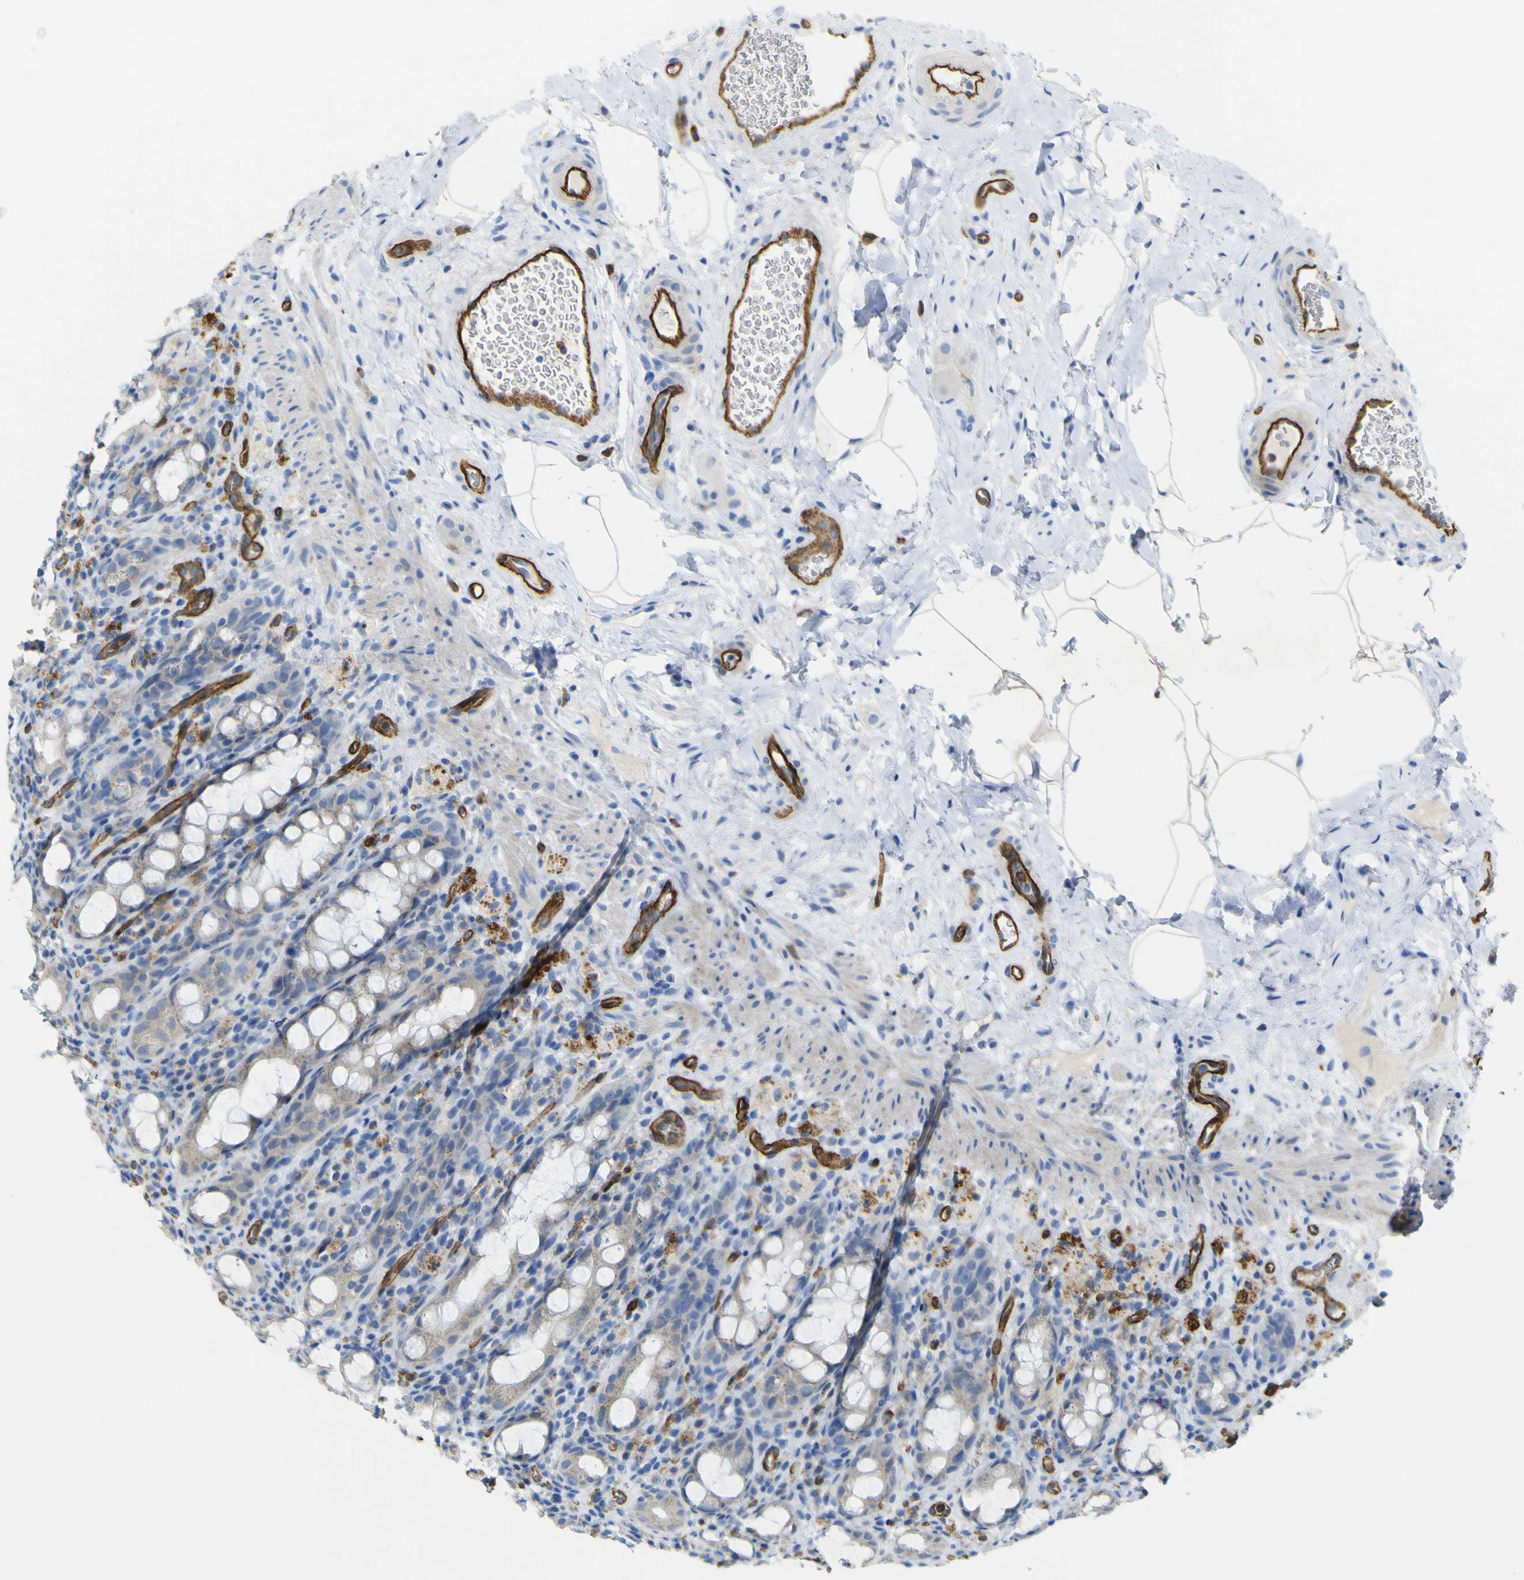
{"staining": {"intensity": "negative", "quantity": "none", "location": "none"}, "tissue": "rectum", "cell_type": "Glandular cells", "image_type": "normal", "snomed": [{"axis": "morphology", "description": "Normal tissue, NOS"}, {"axis": "topography", "description": "Rectum"}], "caption": "High magnification brightfield microscopy of normal rectum stained with DAB (3,3'-diaminobenzidine) (brown) and counterstained with hematoxylin (blue): glandular cells show no significant positivity. (Stains: DAB immunohistochemistry with hematoxylin counter stain, Microscopy: brightfield microscopy at high magnification).", "gene": "CD93", "patient": {"sex": "male", "age": 44}}